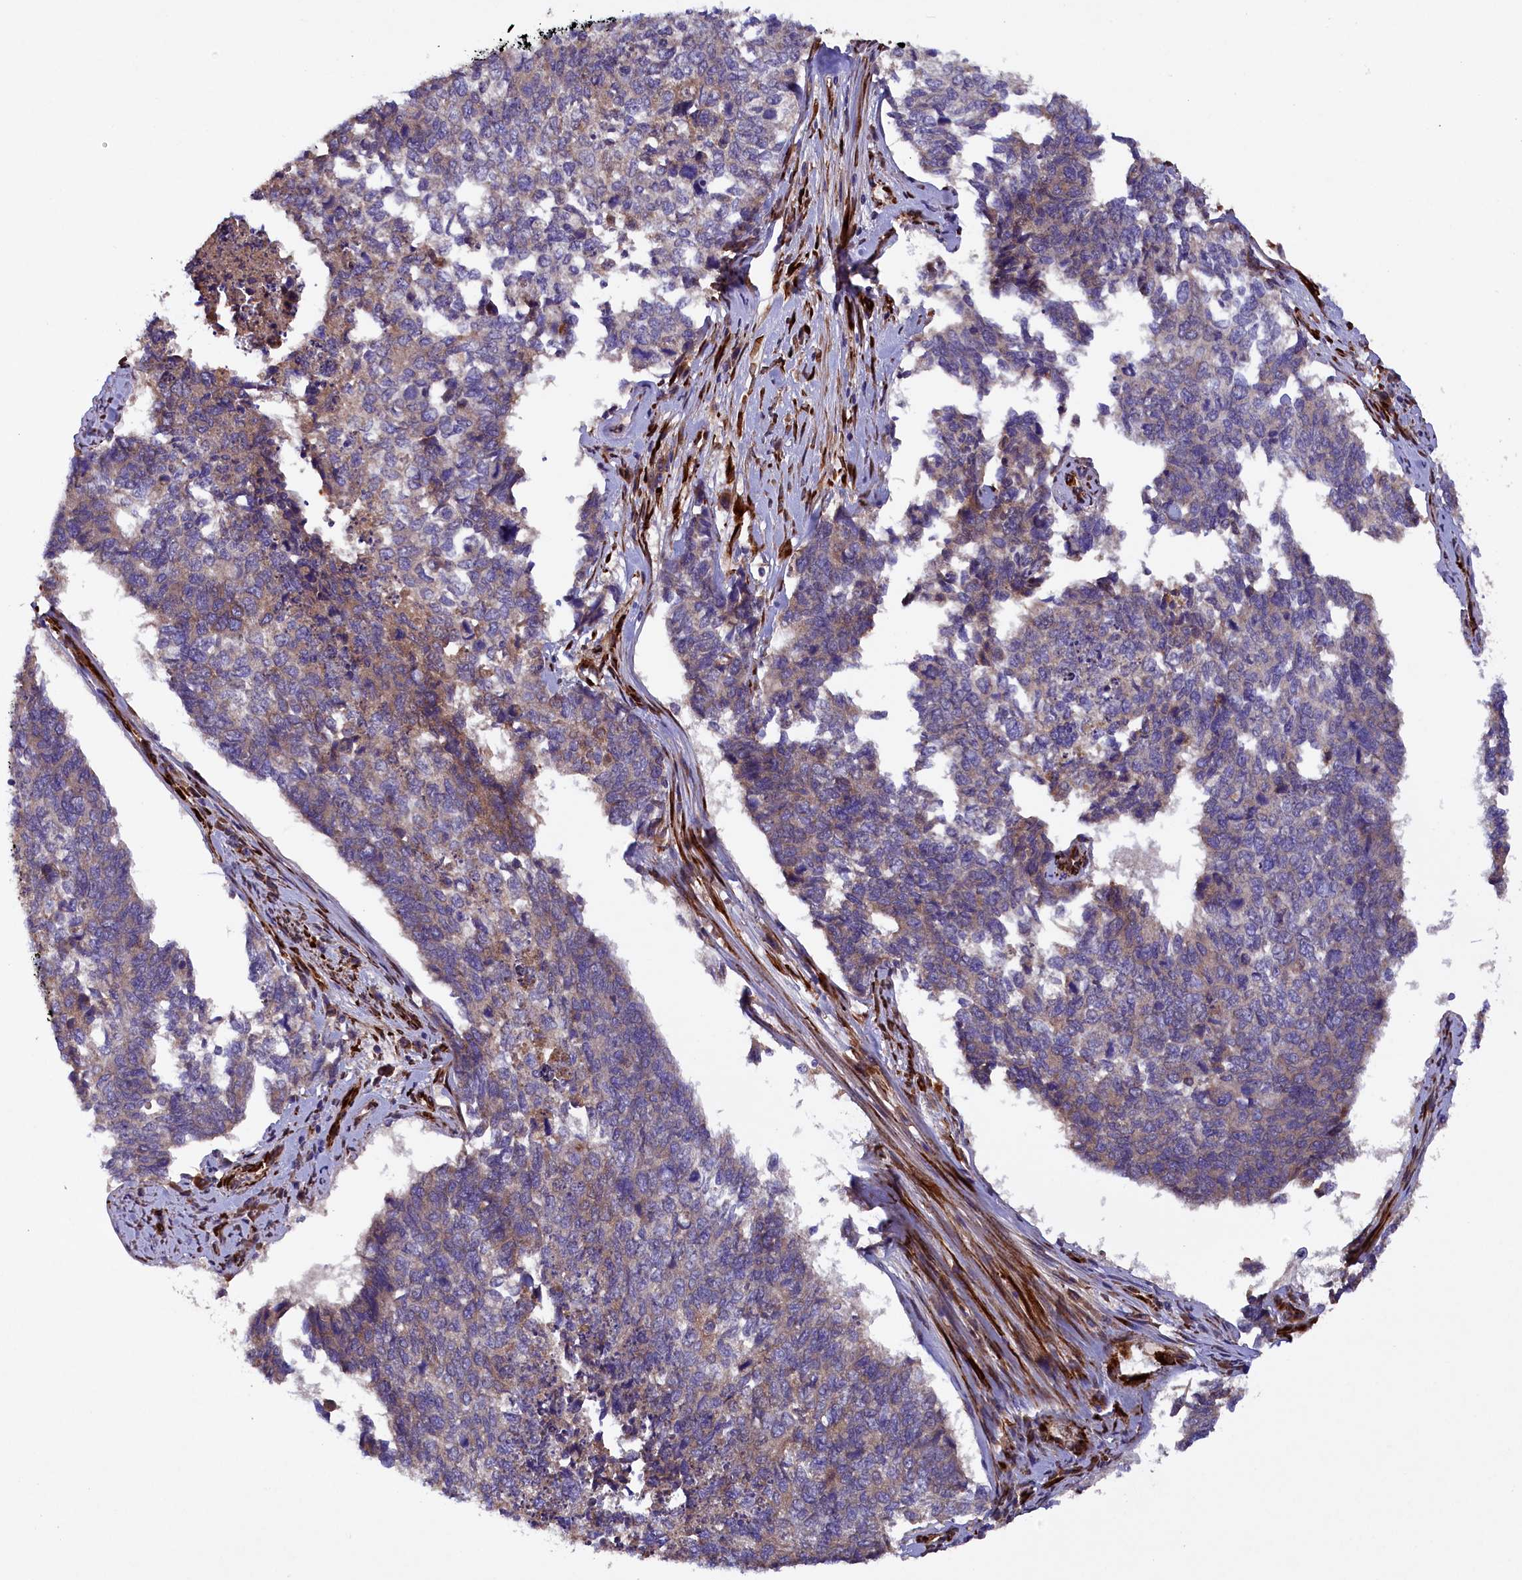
{"staining": {"intensity": "weak", "quantity": "<25%", "location": "cytoplasmic/membranous"}, "tissue": "cervical cancer", "cell_type": "Tumor cells", "image_type": "cancer", "snomed": [{"axis": "morphology", "description": "Squamous cell carcinoma, NOS"}, {"axis": "topography", "description": "Cervix"}], "caption": "This is an immunohistochemistry (IHC) histopathology image of cervical cancer. There is no staining in tumor cells.", "gene": "ARRDC4", "patient": {"sex": "female", "age": 63}}